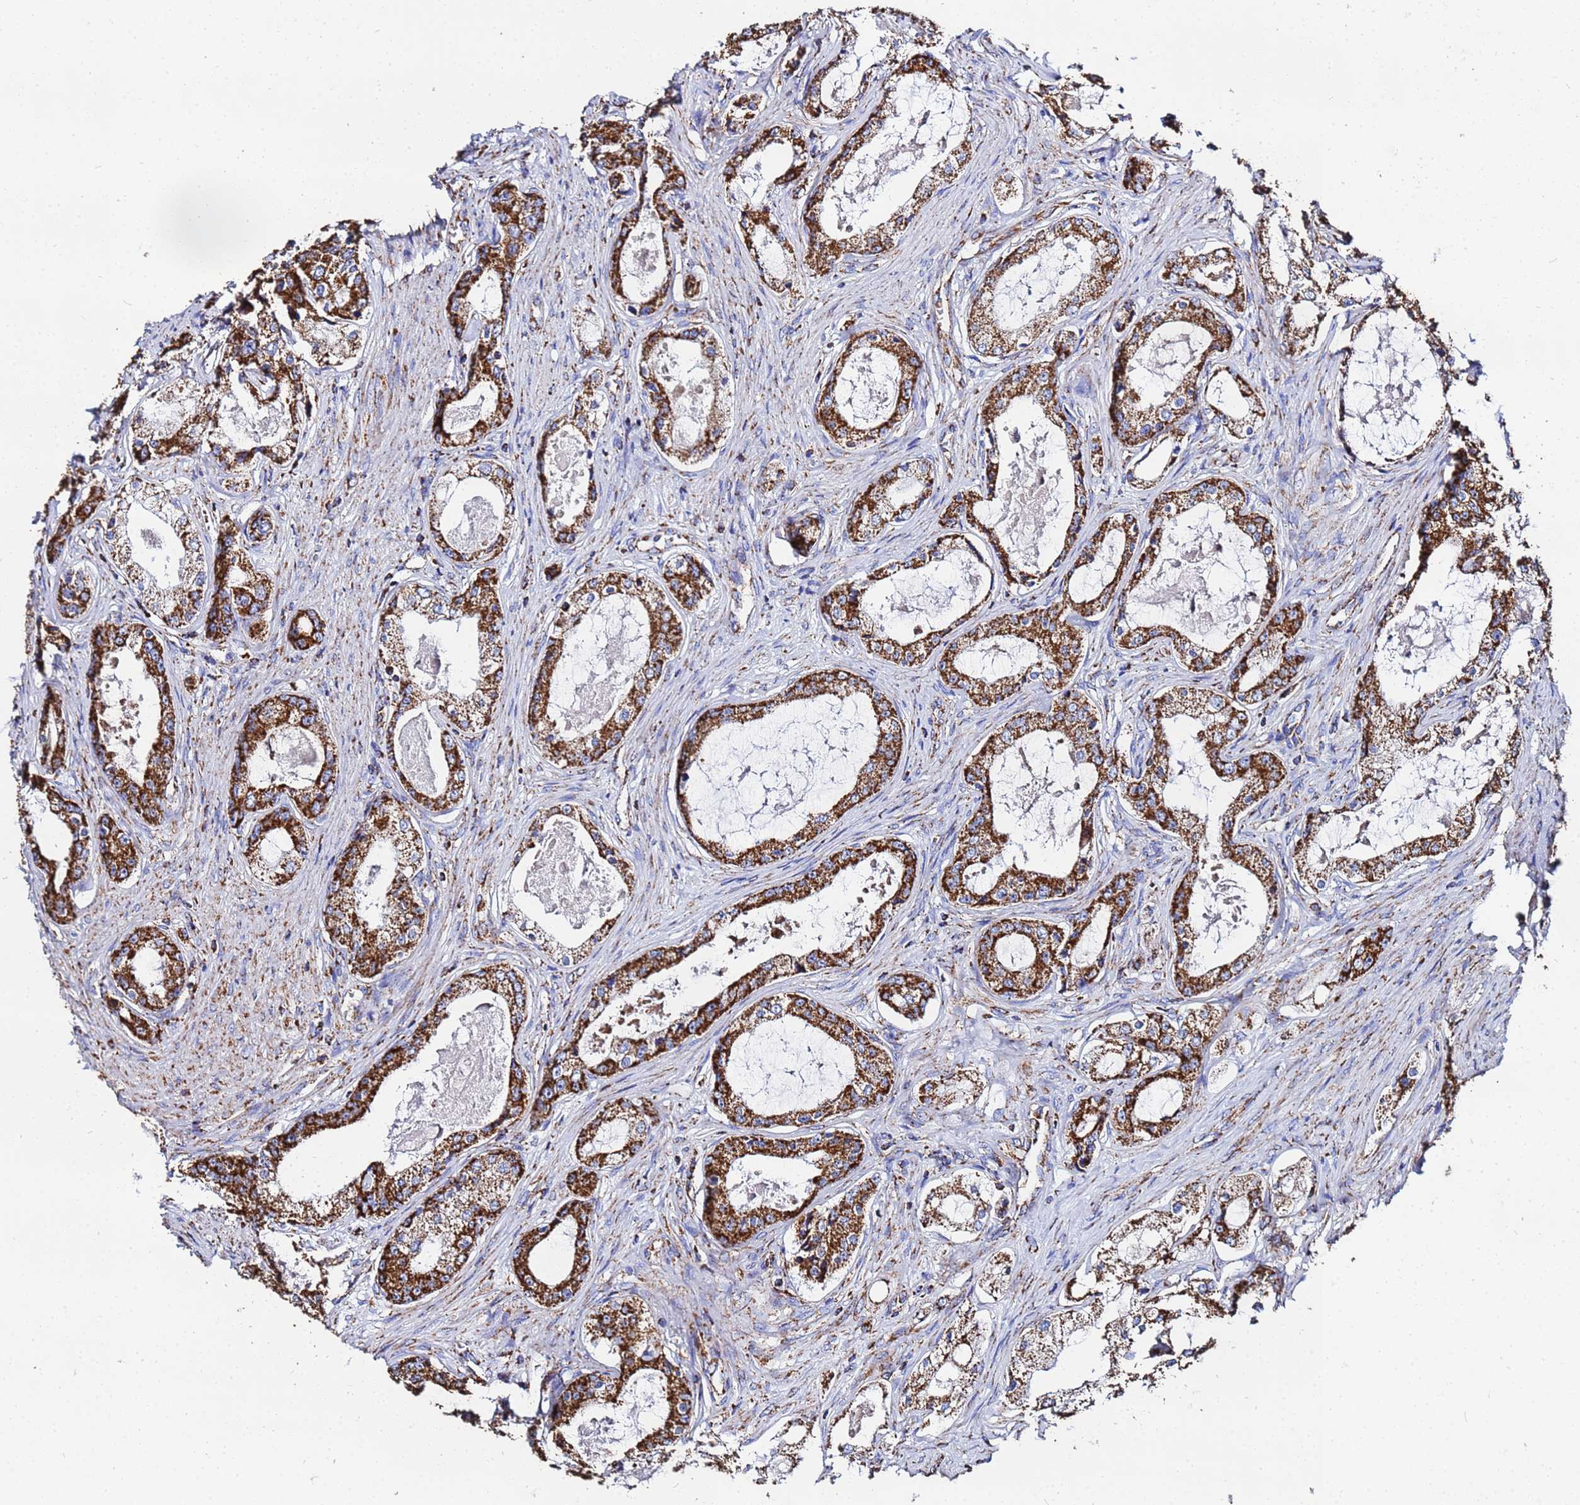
{"staining": {"intensity": "strong", "quantity": ">75%", "location": "cytoplasmic/membranous"}, "tissue": "prostate cancer", "cell_type": "Tumor cells", "image_type": "cancer", "snomed": [{"axis": "morphology", "description": "Adenocarcinoma, Low grade"}, {"axis": "topography", "description": "Prostate"}], "caption": "Tumor cells exhibit high levels of strong cytoplasmic/membranous positivity in about >75% of cells in prostate cancer.", "gene": "GLUD1", "patient": {"sex": "male", "age": 68}}